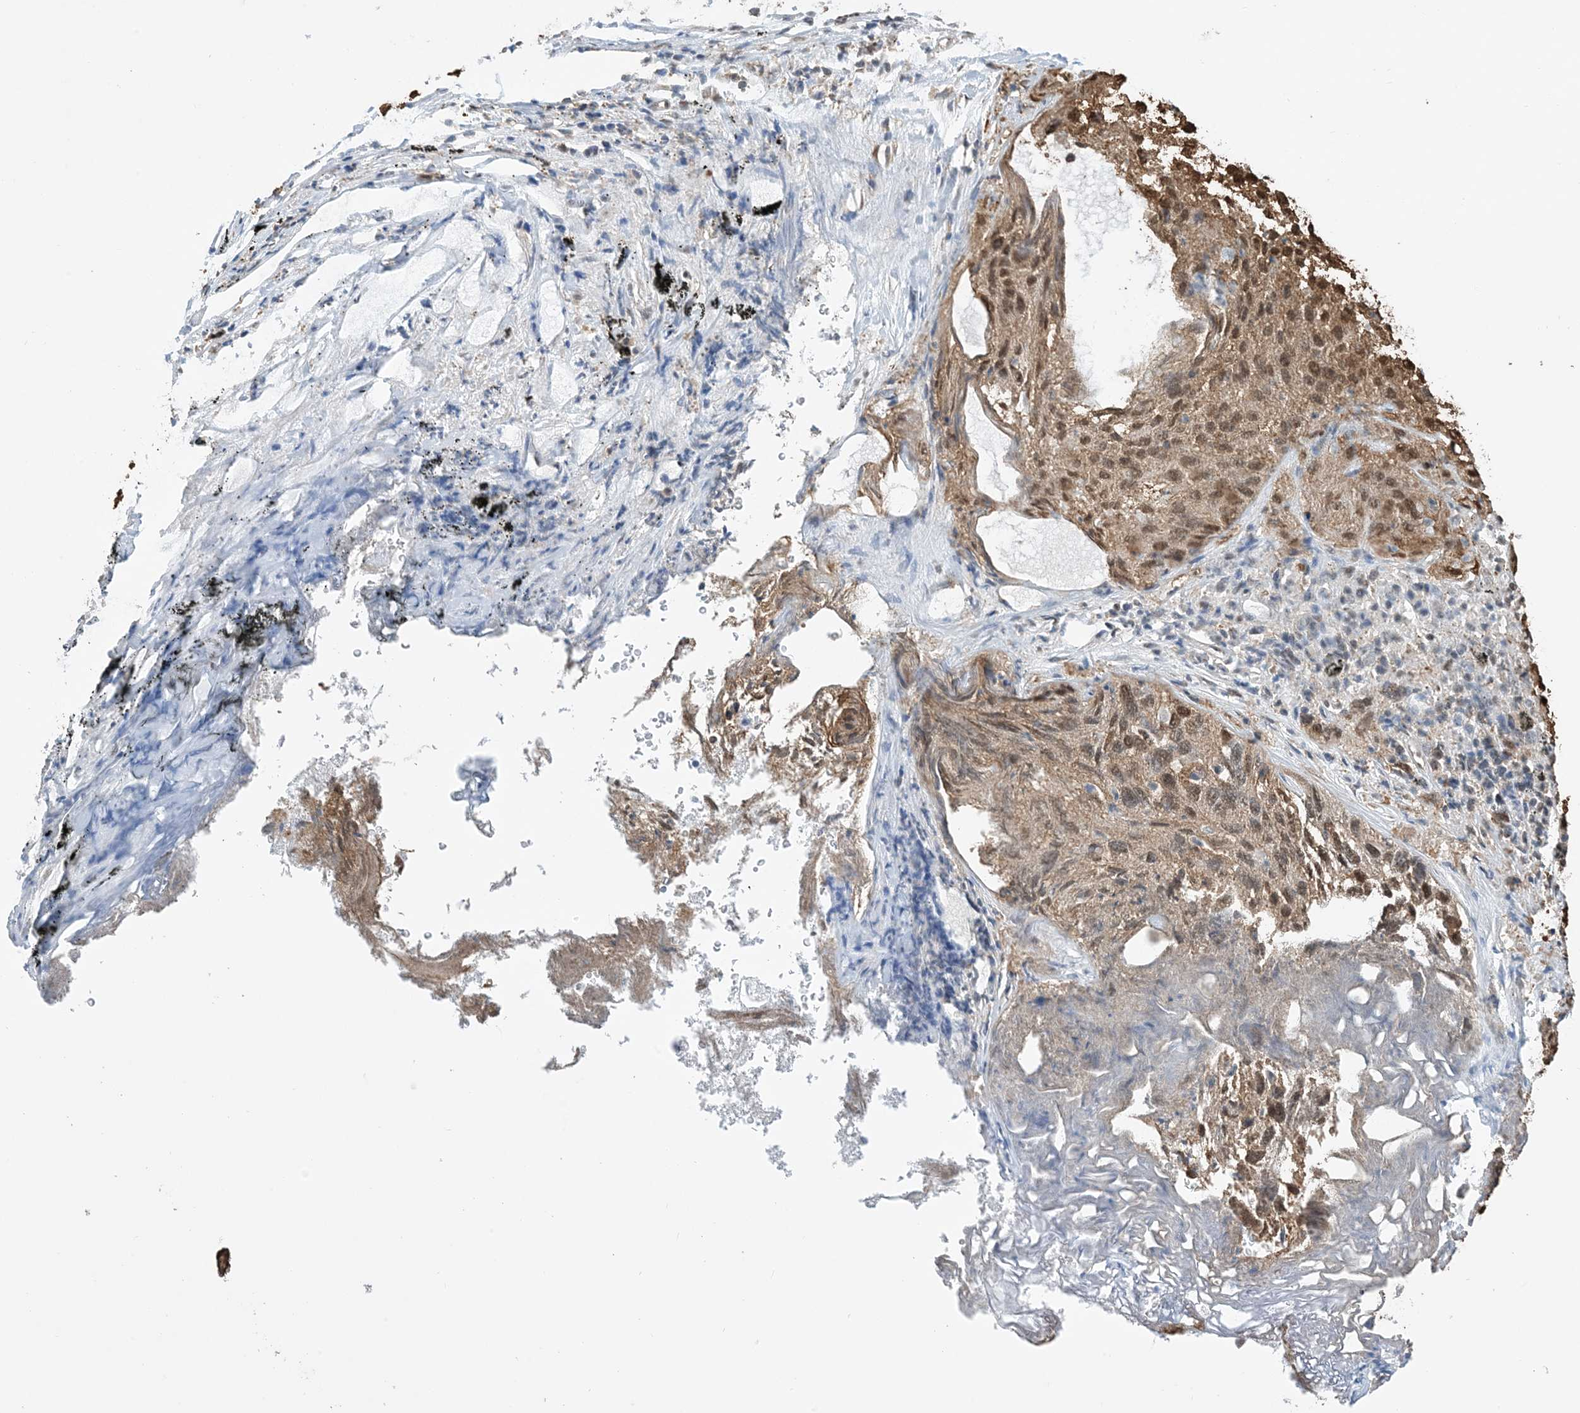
{"staining": {"intensity": "moderate", "quantity": ">75%", "location": "cytoplasmic/membranous,nuclear"}, "tissue": "lung cancer", "cell_type": "Tumor cells", "image_type": "cancer", "snomed": [{"axis": "morphology", "description": "Inflammation, NOS"}, {"axis": "morphology", "description": "Squamous cell carcinoma, NOS"}, {"axis": "topography", "description": "Lymph node"}, {"axis": "topography", "description": "Soft tissue"}, {"axis": "topography", "description": "Lung"}], "caption": "A high-resolution image shows immunohistochemistry staining of lung cancer (squamous cell carcinoma), which exhibits moderate cytoplasmic/membranous and nuclear positivity in approximately >75% of tumor cells. (brown staining indicates protein expression, while blue staining denotes nuclei).", "gene": "HSPA1A", "patient": {"sex": "male", "age": 66}}